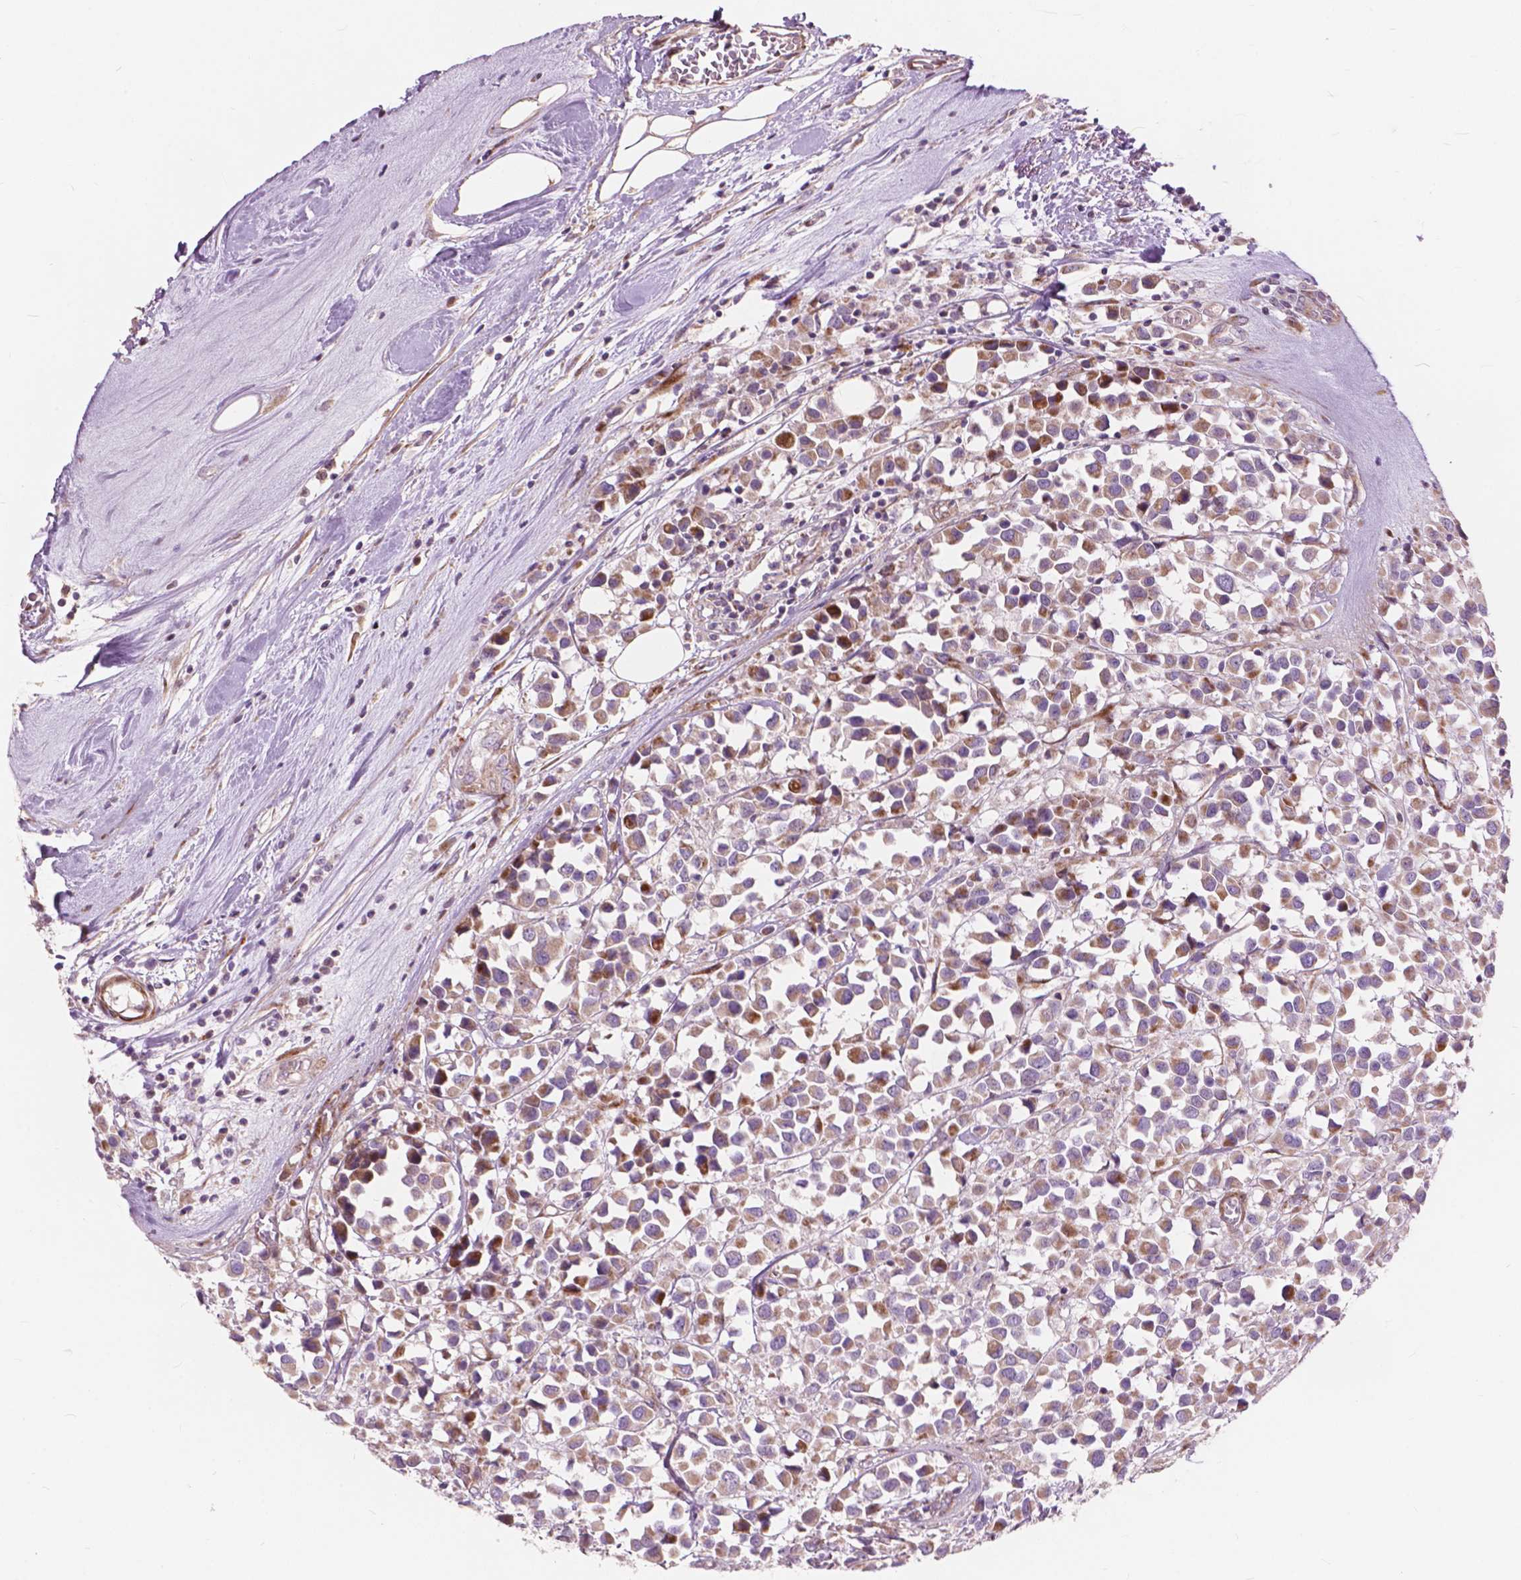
{"staining": {"intensity": "moderate", "quantity": ">75%", "location": "cytoplasmic/membranous"}, "tissue": "breast cancer", "cell_type": "Tumor cells", "image_type": "cancer", "snomed": [{"axis": "morphology", "description": "Duct carcinoma"}, {"axis": "topography", "description": "Breast"}], "caption": "Brown immunohistochemical staining in human breast cancer shows moderate cytoplasmic/membranous staining in about >75% of tumor cells.", "gene": "MORN1", "patient": {"sex": "female", "age": 61}}